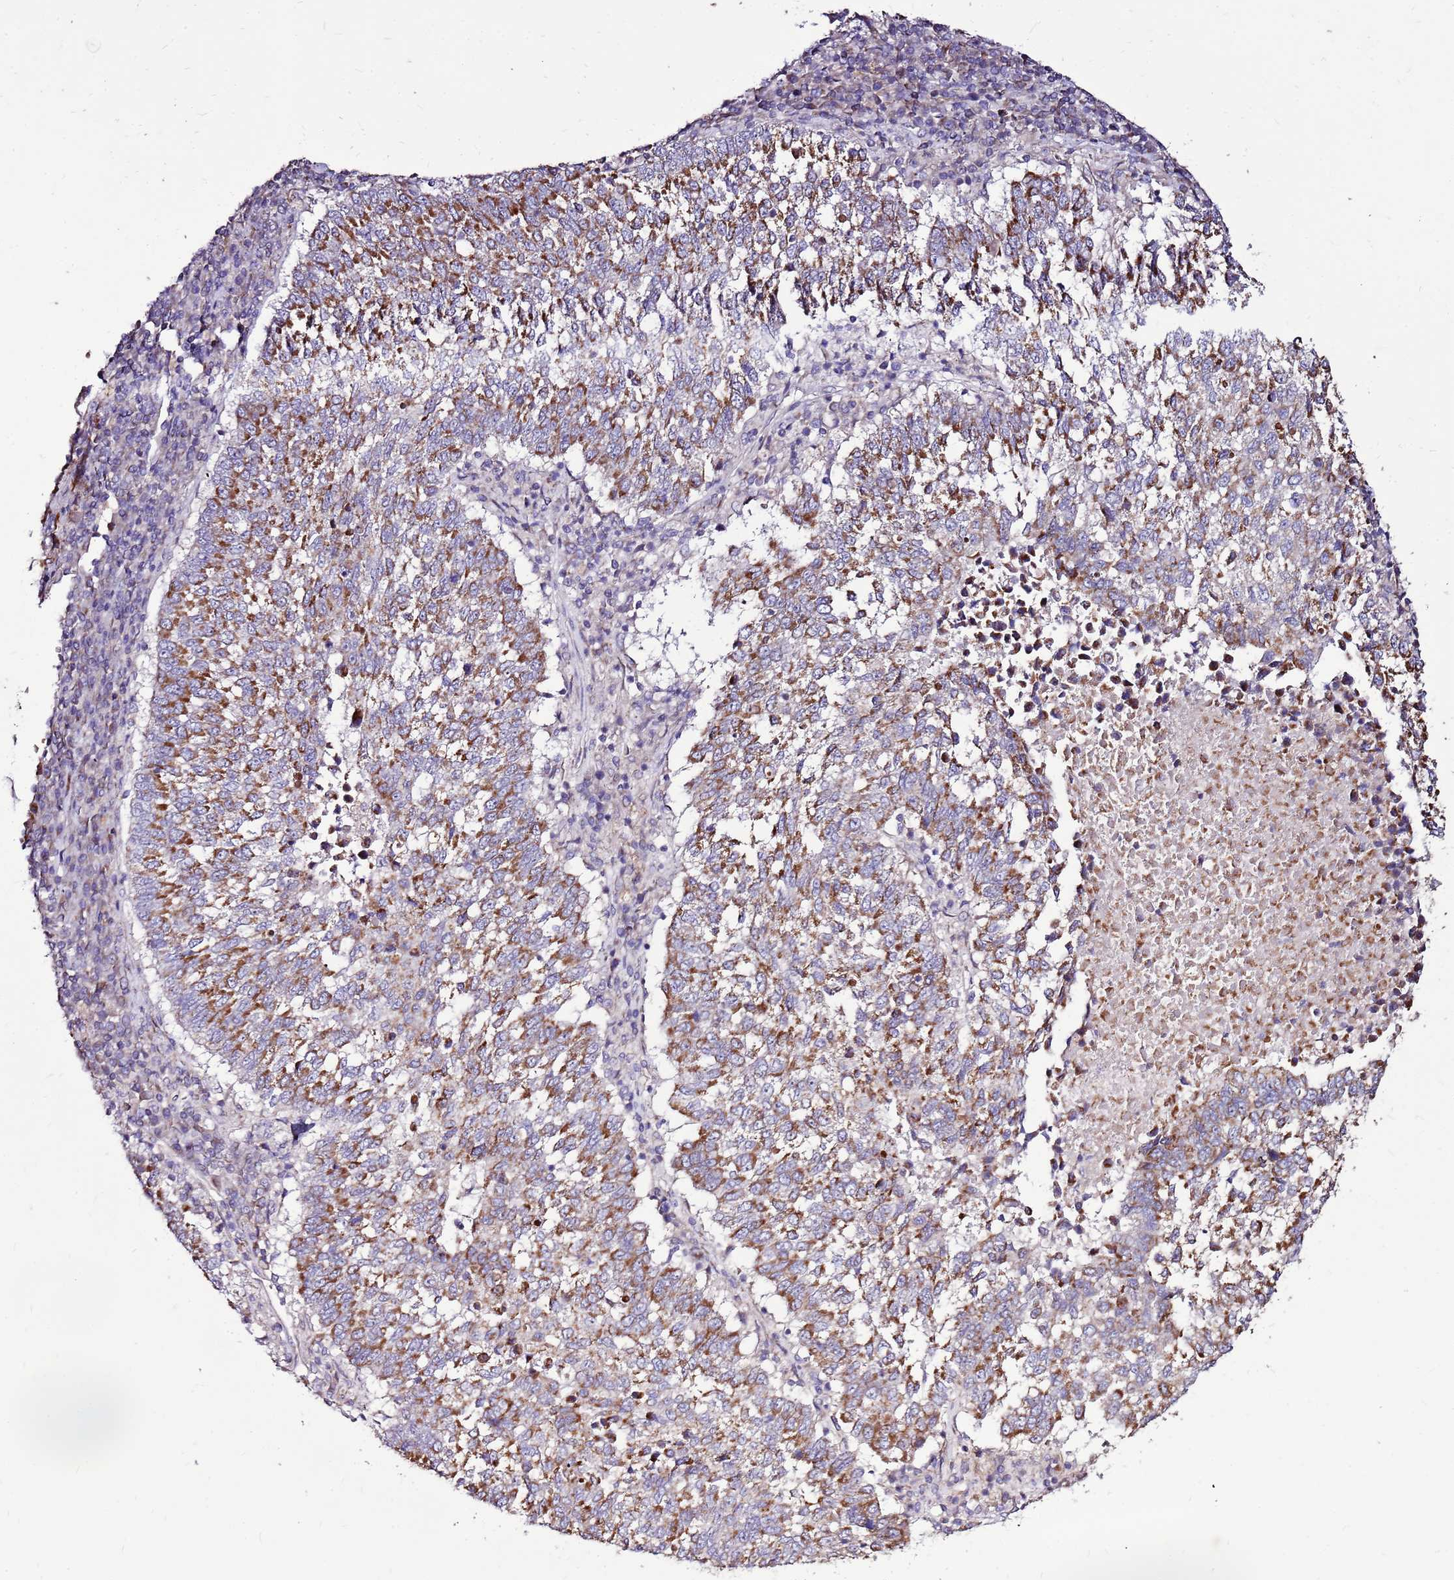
{"staining": {"intensity": "moderate", "quantity": ">75%", "location": "cytoplasmic/membranous"}, "tissue": "lung cancer", "cell_type": "Tumor cells", "image_type": "cancer", "snomed": [{"axis": "morphology", "description": "Squamous cell carcinoma, NOS"}, {"axis": "topography", "description": "Lung"}], "caption": "Immunohistochemical staining of human lung squamous cell carcinoma exhibits medium levels of moderate cytoplasmic/membranous staining in about >75% of tumor cells. The protein of interest is stained brown, and the nuclei are stained in blue (DAB (3,3'-diaminobenzidine) IHC with brightfield microscopy, high magnification).", "gene": "SPSB3", "patient": {"sex": "male", "age": 73}}